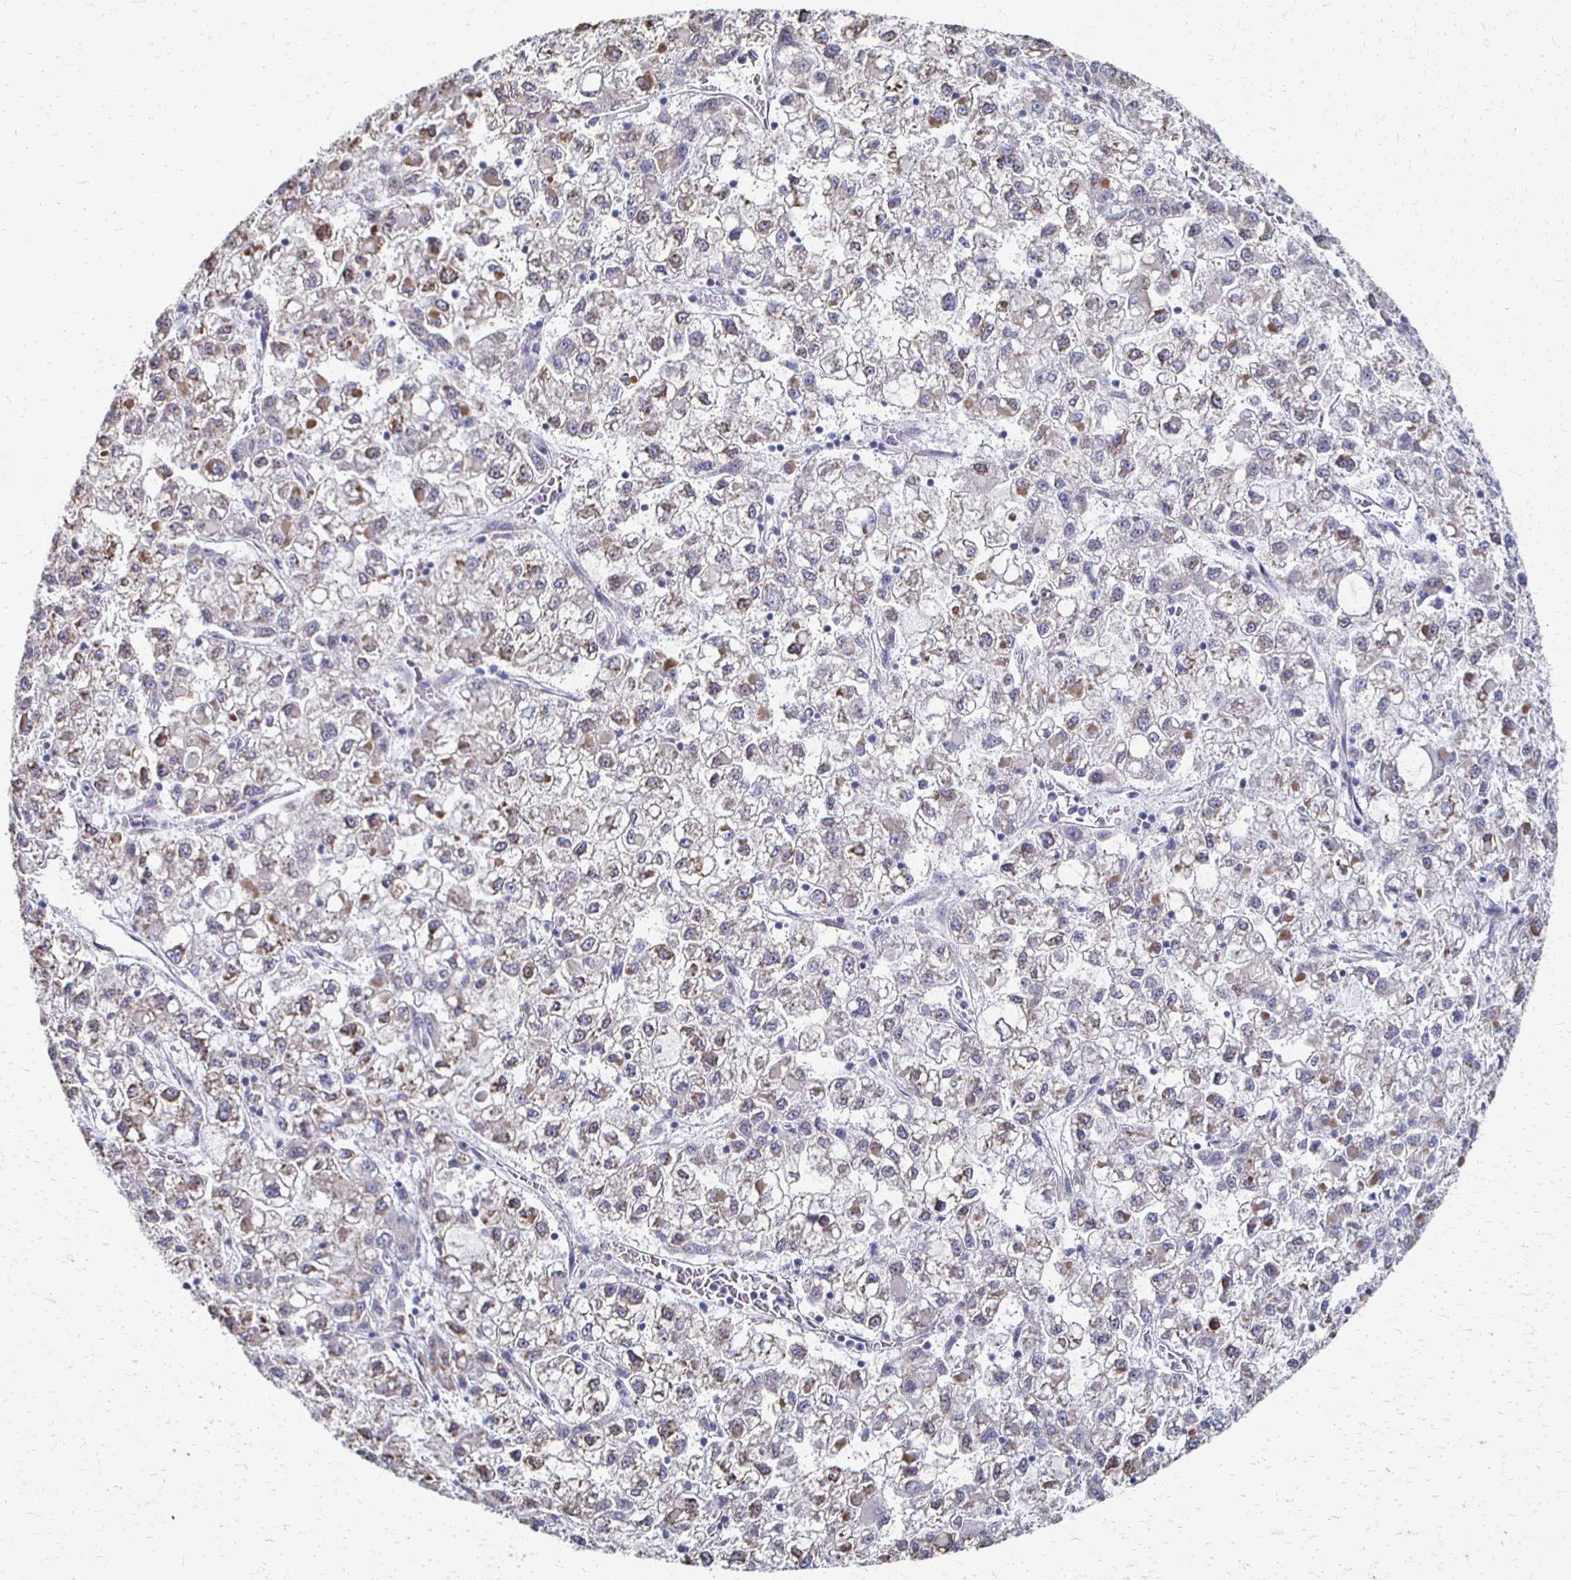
{"staining": {"intensity": "weak", "quantity": "<25%", "location": "cytoplasmic/membranous"}, "tissue": "liver cancer", "cell_type": "Tumor cells", "image_type": "cancer", "snomed": [{"axis": "morphology", "description": "Carcinoma, Hepatocellular, NOS"}, {"axis": "topography", "description": "Liver"}], "caption": "Tumor cells are negative for brown protein staining in hepatocellular carcinoma (liver). (DAB immunohistochemistry (IHC) visualized using brightfield microscopy, high magnification).", "gene": "ATP1A3", "patient": {"sex": "male", "age": 40}}